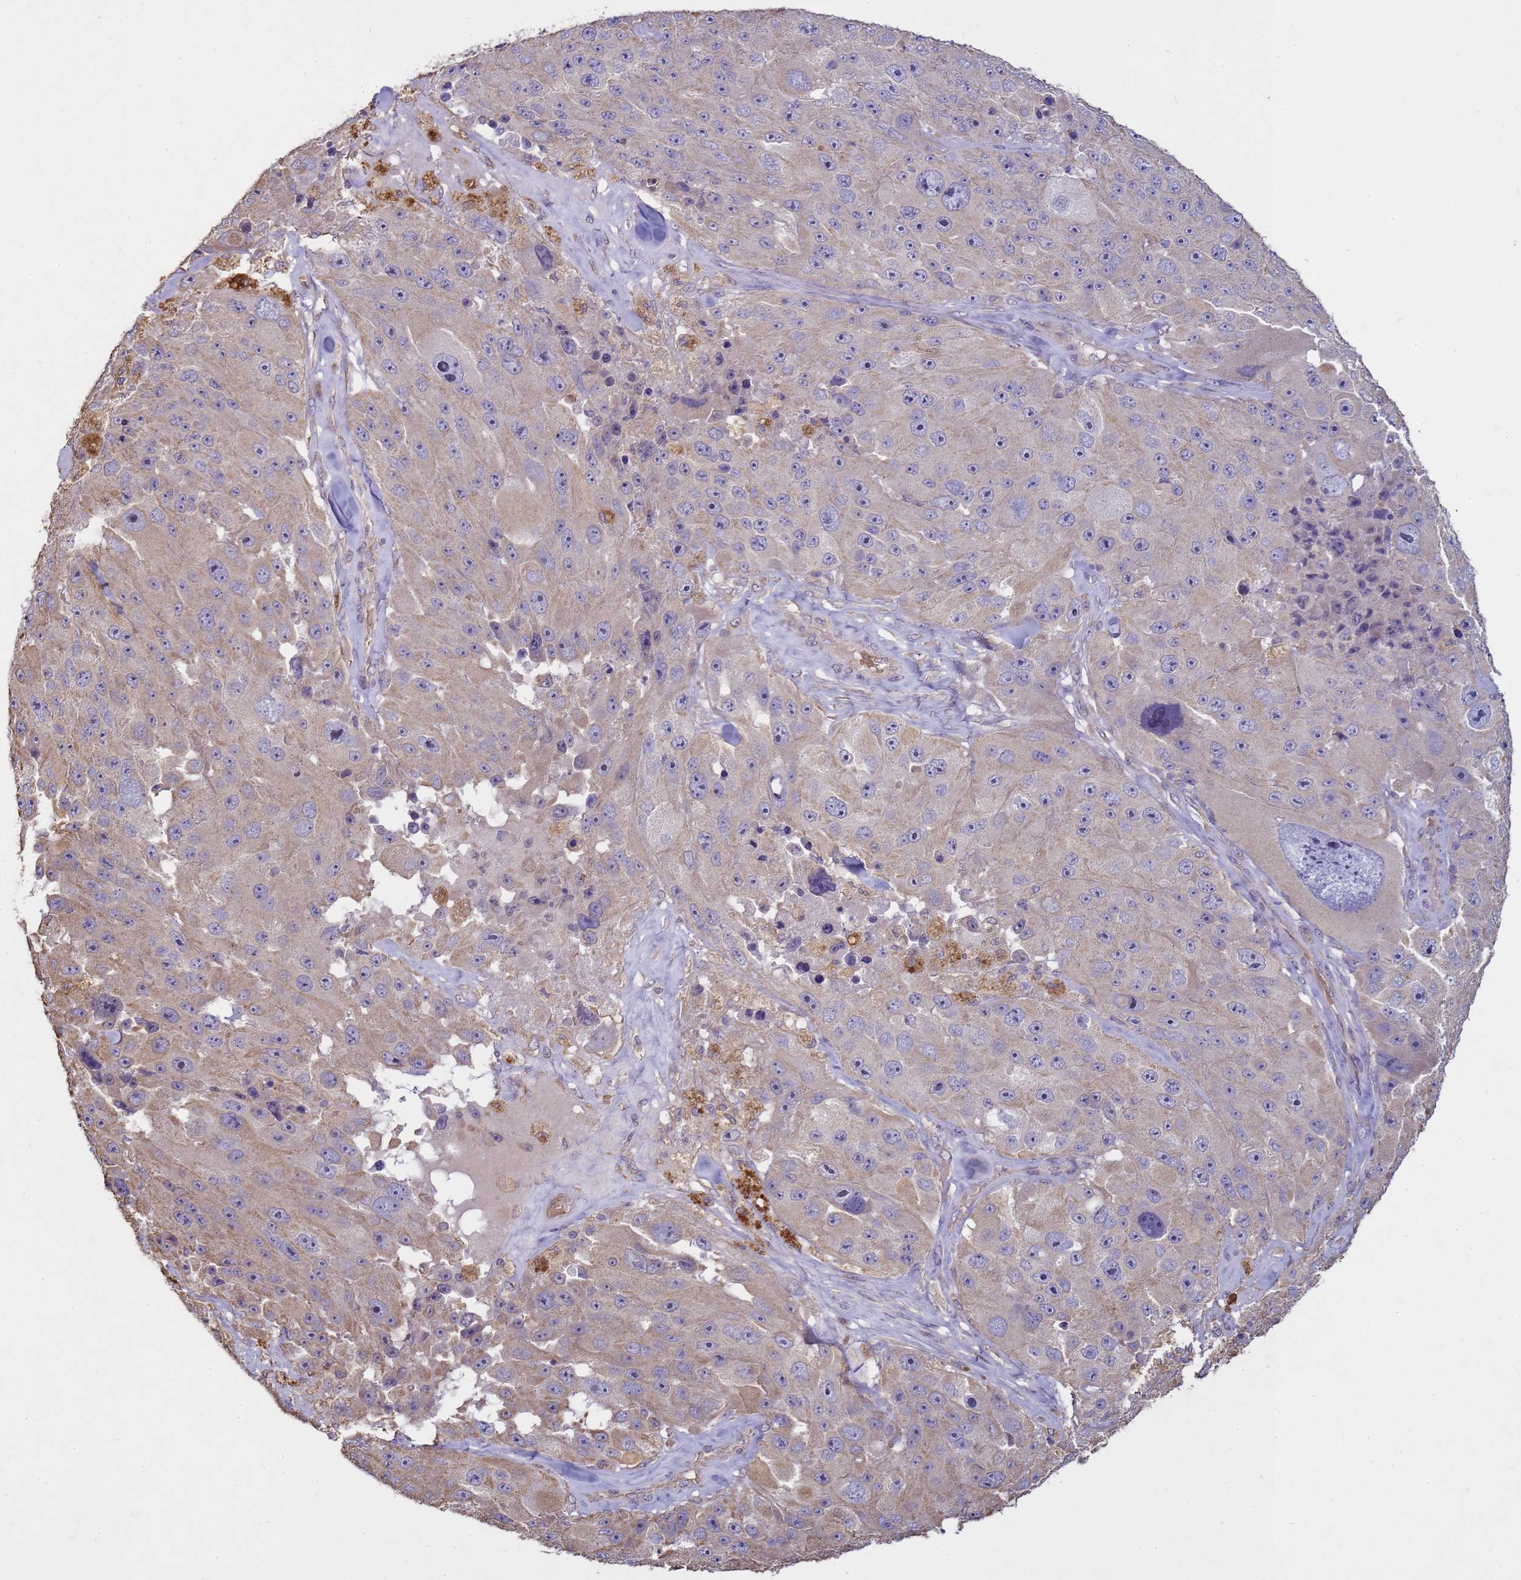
{"staining": {"intensity": "negative", "quantity": "none", "location": "none"}, "tissue": "melanoma", "cell_type": "Tumor cells", "image_type": "cancer", "snomed": [{"axis": "morphology", "description": "Malignant melanoma, Metastatic site"}, {"axis": "topography", "description": "Lymph node"}], "caption": "This is an immunohistochemistry (IHC) image of melanoma. There is no staining in tumor cells.", "gene": "SGIP1", "patient": {"sex": "male", "age": 62}}